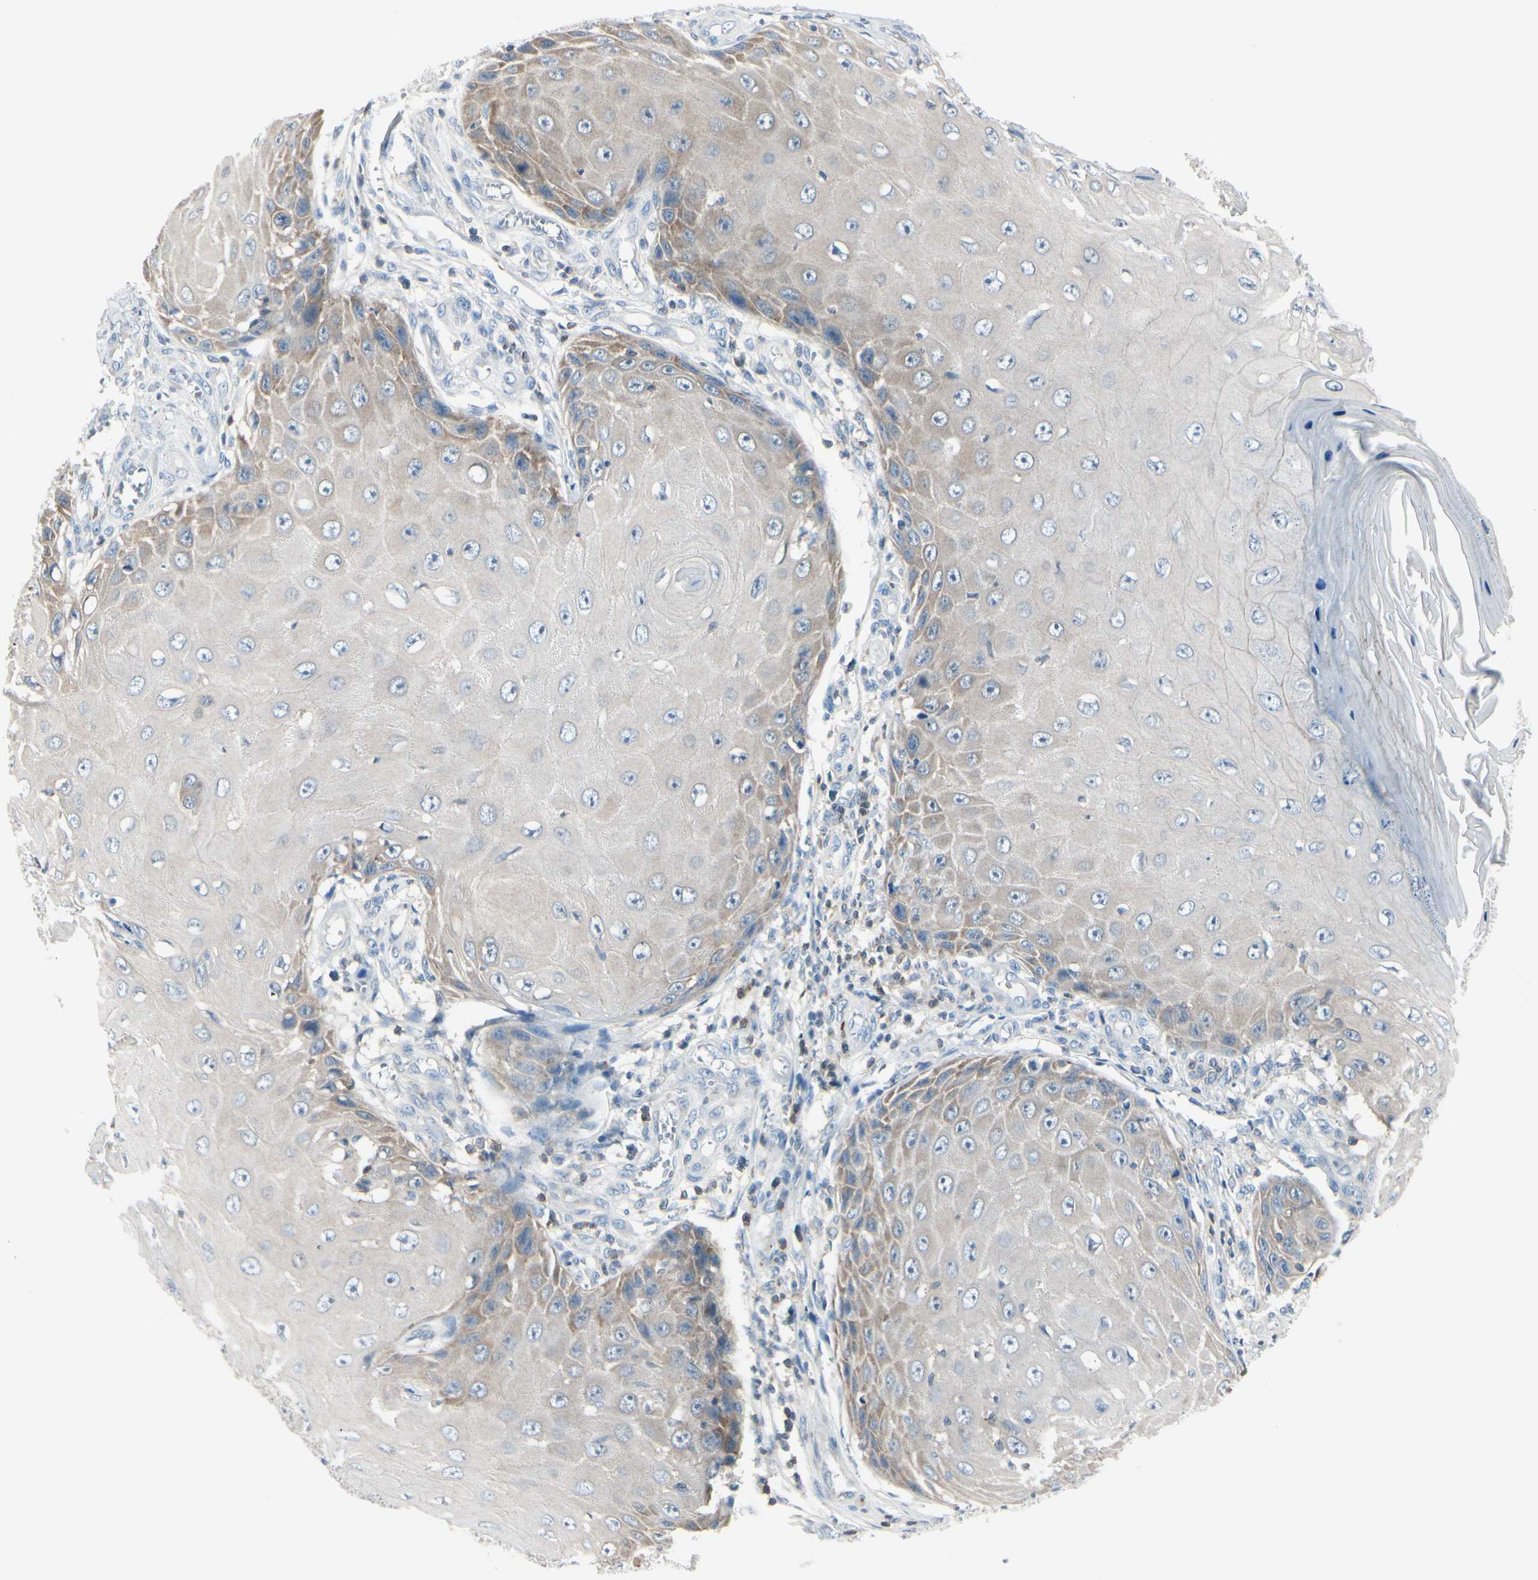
{"staining": {"intensity": "weak", "quantity": "<25%", "location": "cytoplasmic/membranous"}, "tissue": "skin cancer", "cell_type": "Tumor cells", "image_type": "cancer", "snomed": [{"axis": "morphology", "description": "Squamous cell carcinoma, NOS"}, {"axis": "topography", "description": "Skin"}], "caption": "There is no significant expression in tumor cells of skin squamous cell carcinoma. The staining is performed using DAB brown chromogen with nuclei counter-stained in using hematoxylin.", "gene": "SLC9A3R1", "patient": {"sex": "female", "age": 73}}